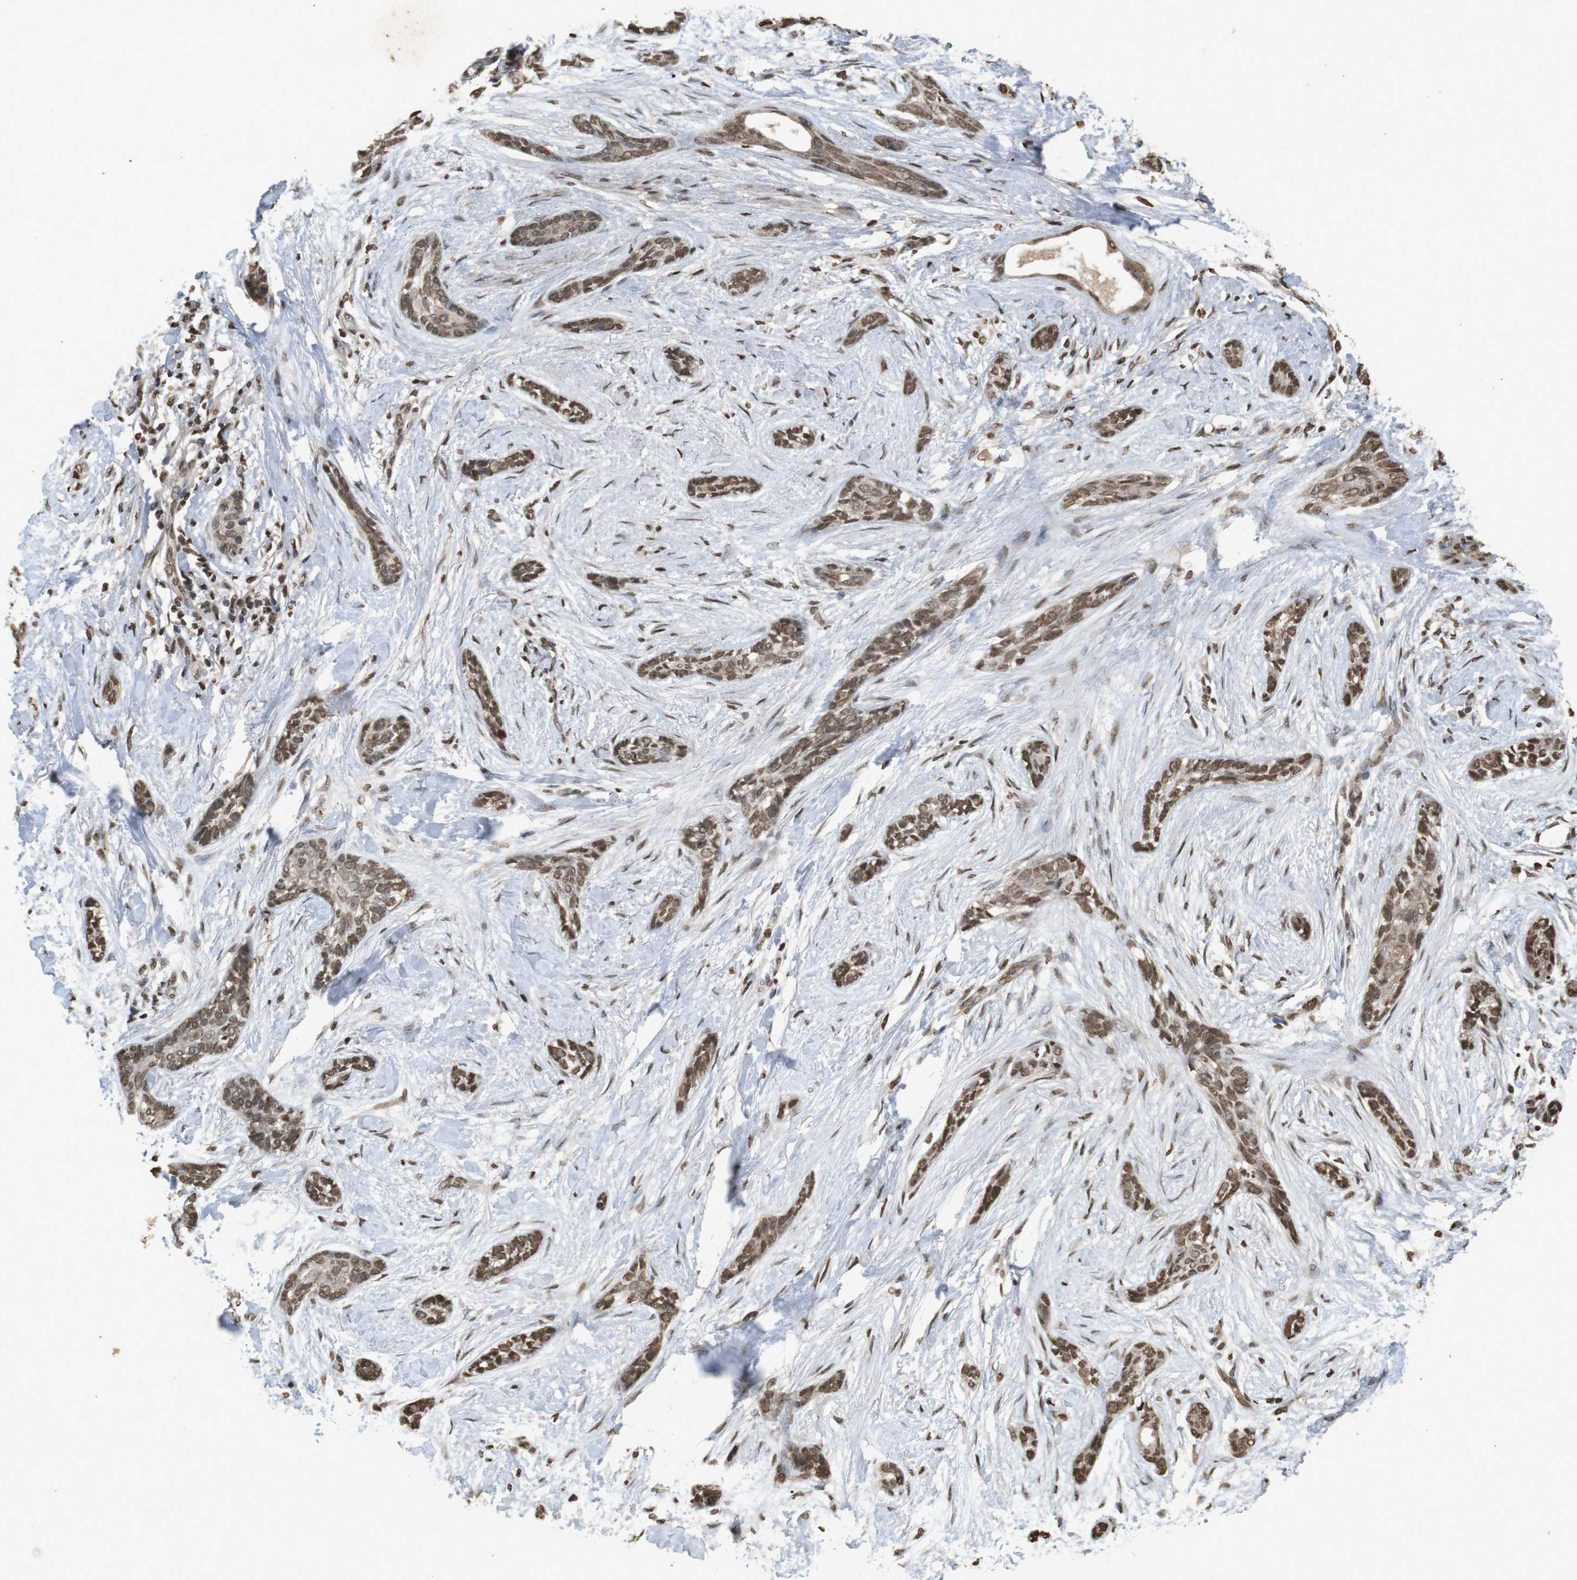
{"staining": {"intensity": "moderate", "quantity": ">75%", "location": "cytoplasmic/membranous,nuclear"}, "tissue": "skin cancer", "cell_type": "Tumor cells", "image_type": "cancer", "snomed": [{"axis": "morphology", "description": "Basal cell carcinoma"}, {"axis": "morphology", "description": "Adnexal tumor, benign"}, {"axis": "topography", "description": "Skin"}], "caption": "A medium amount of moderate cytoplasmic/membranous and nuclear positivity is seen in approximately >75% of tumor cells in skin cancer tissue.", "gene": "ORC4", "patient": {"sex": "female", "age": 42}}